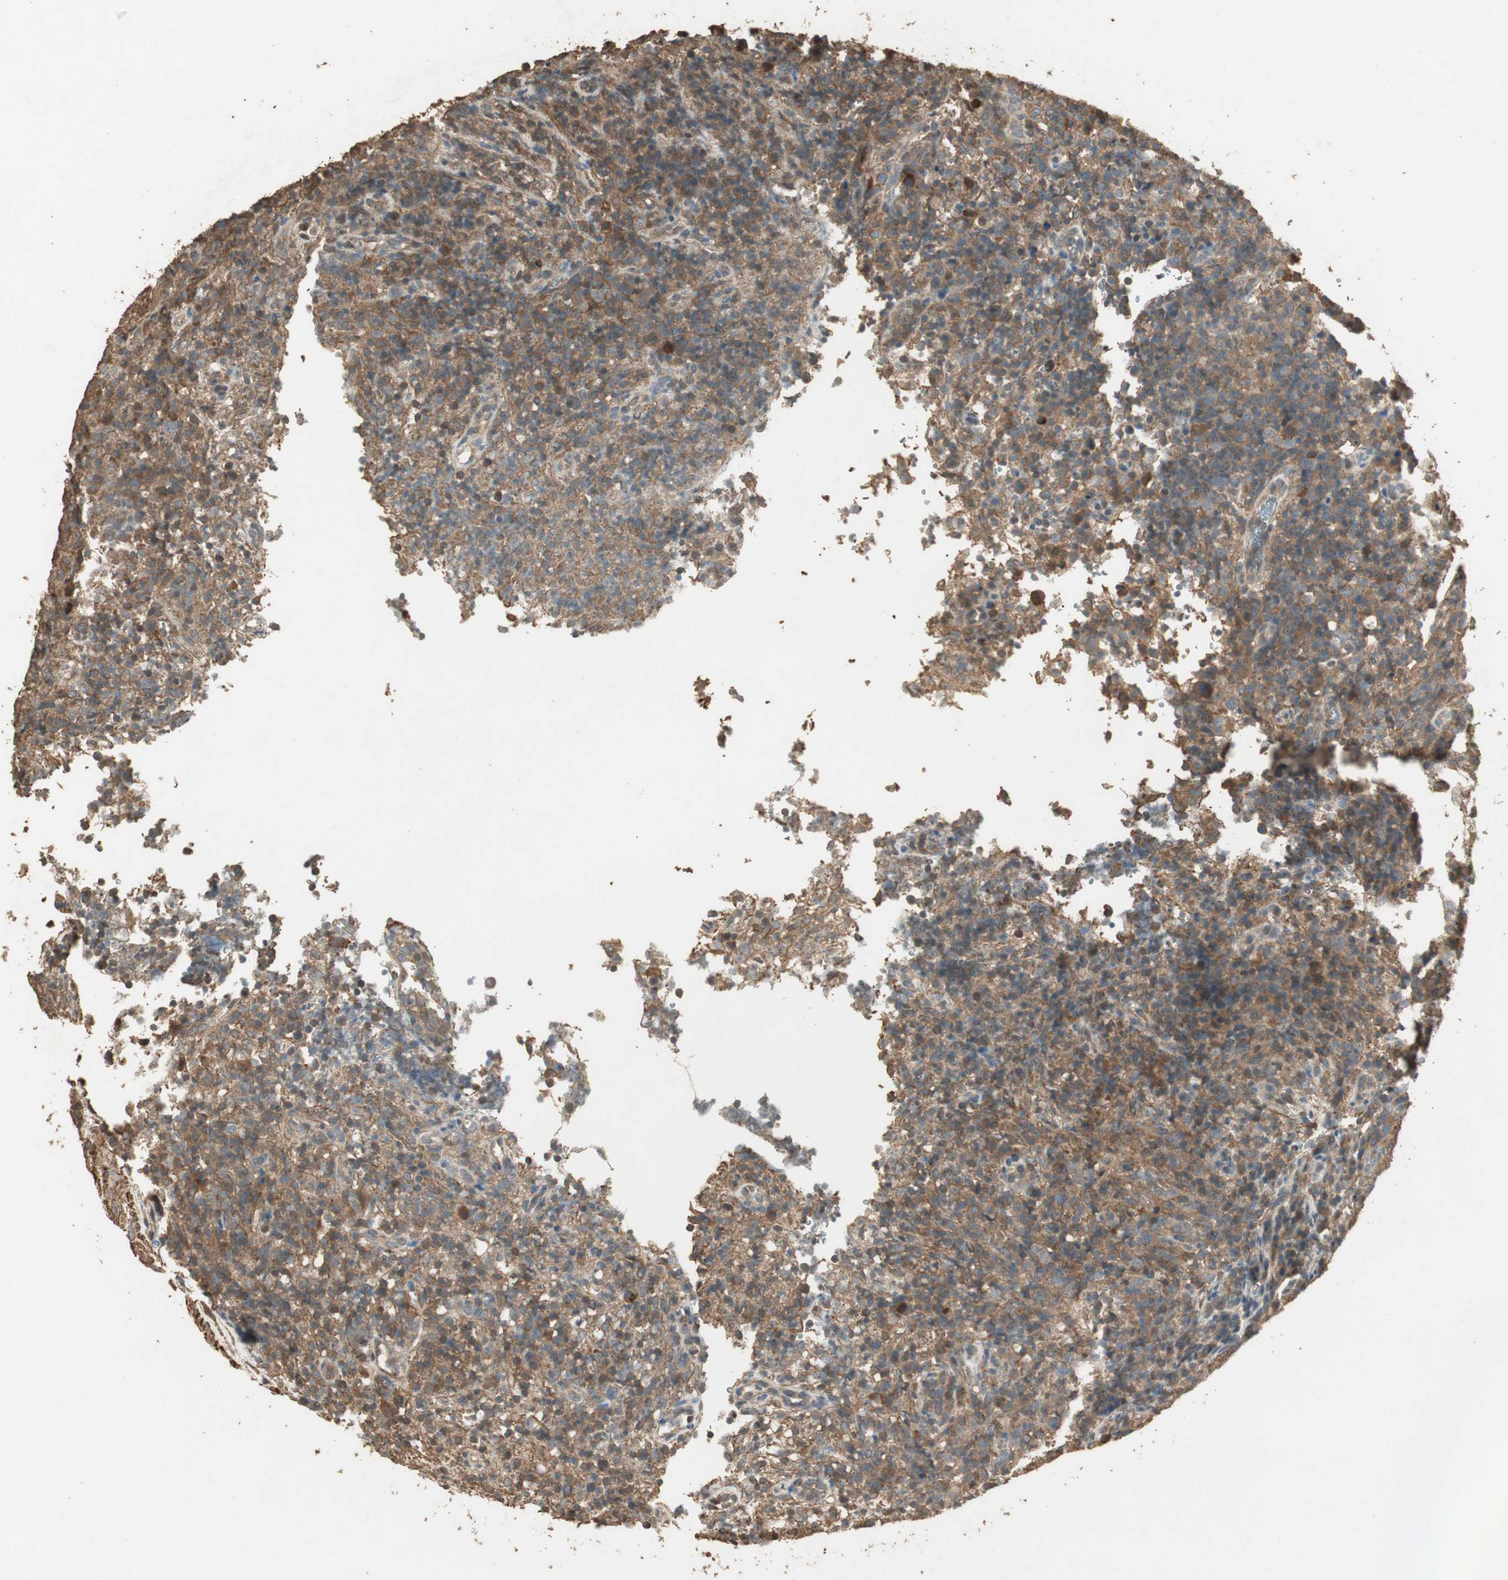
{"staining": {"intensity": "moderate", "quantity": ">75%", "location": "cytoplasmic/membranous"}, "tissue": "lymphoma", "cell_type": "Tumor cells", "image_type": "cancer", "snomed": [{"axis": "morphology", "description": "Malignant lymphoma, non-Hodgkin's type, High grade"}, {"axis": "topography", "description": "Lymph node"}], "caption": "The photomicrograph demonstrates staining of malignant lymphoma, non-Hodgkin's type (high-grade), revealing moderate cytoplasmic/membranous protein positivity (brown color) within tumor cells.", "gene": "USP2", "patient": {"sex": "female", "age": 76}}